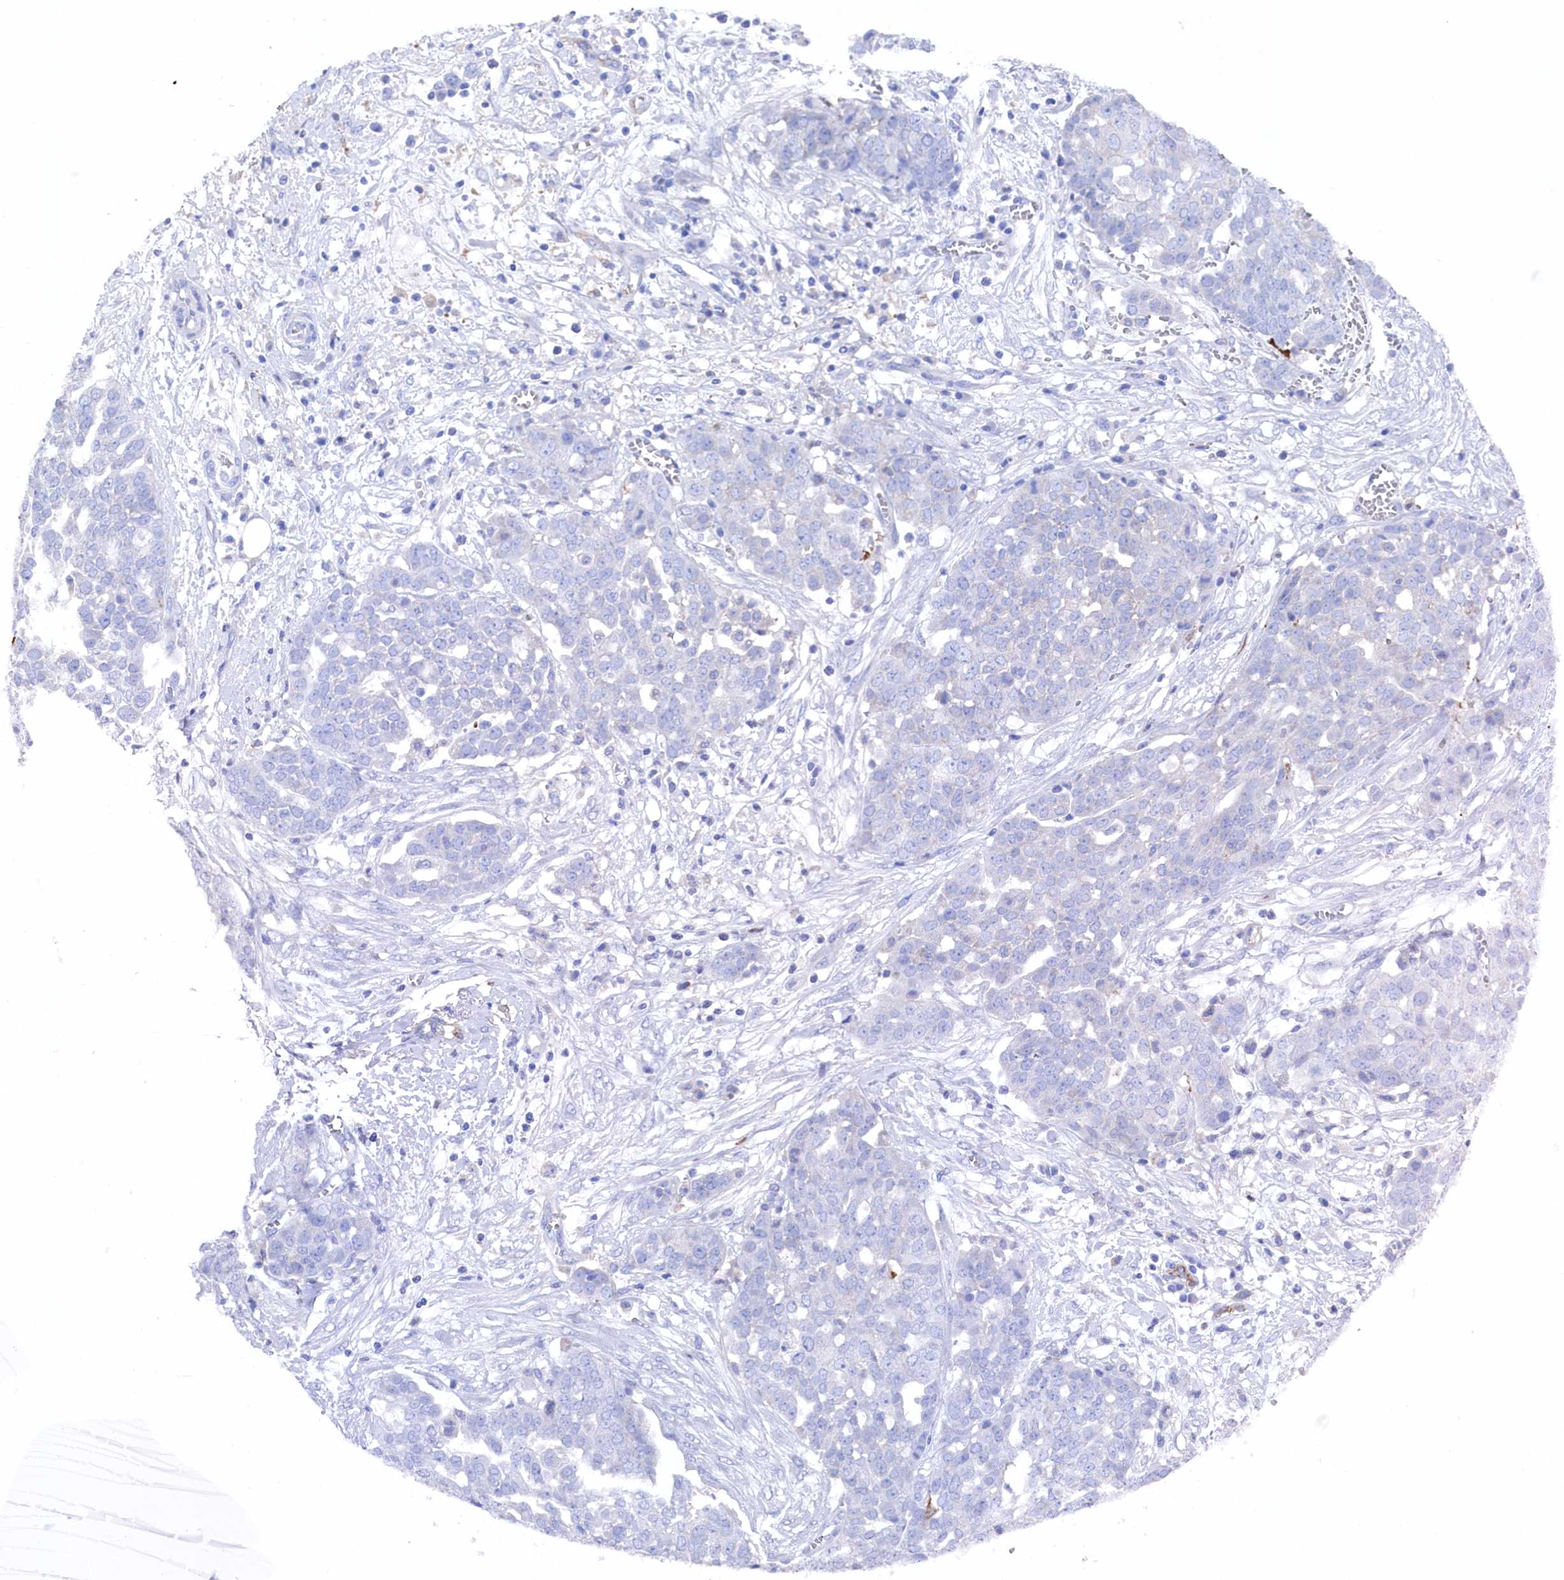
{"staining": {"intensity": "negative", "quantity": "none", "location": "none"}, "tissue": "ovarian cancer", "cell_type": "Tumor cells", "image_type": "cancer", "snomed": [{"axis": "morphology", "description": "Cystadenocarcinoma, serous, NOS"}, {"axis": "topography", "description": "Soft tissue"}, {"axis": "topography", "description": "Ovary"}], "caption": "A high-resolution histopathology image shows IHC staining of ovarian serous cystadenocarcinoma, which displays no significant staining in tumor cells.", "gene": "C12orf73", "patient": {"sex": "female", "age": 57}}